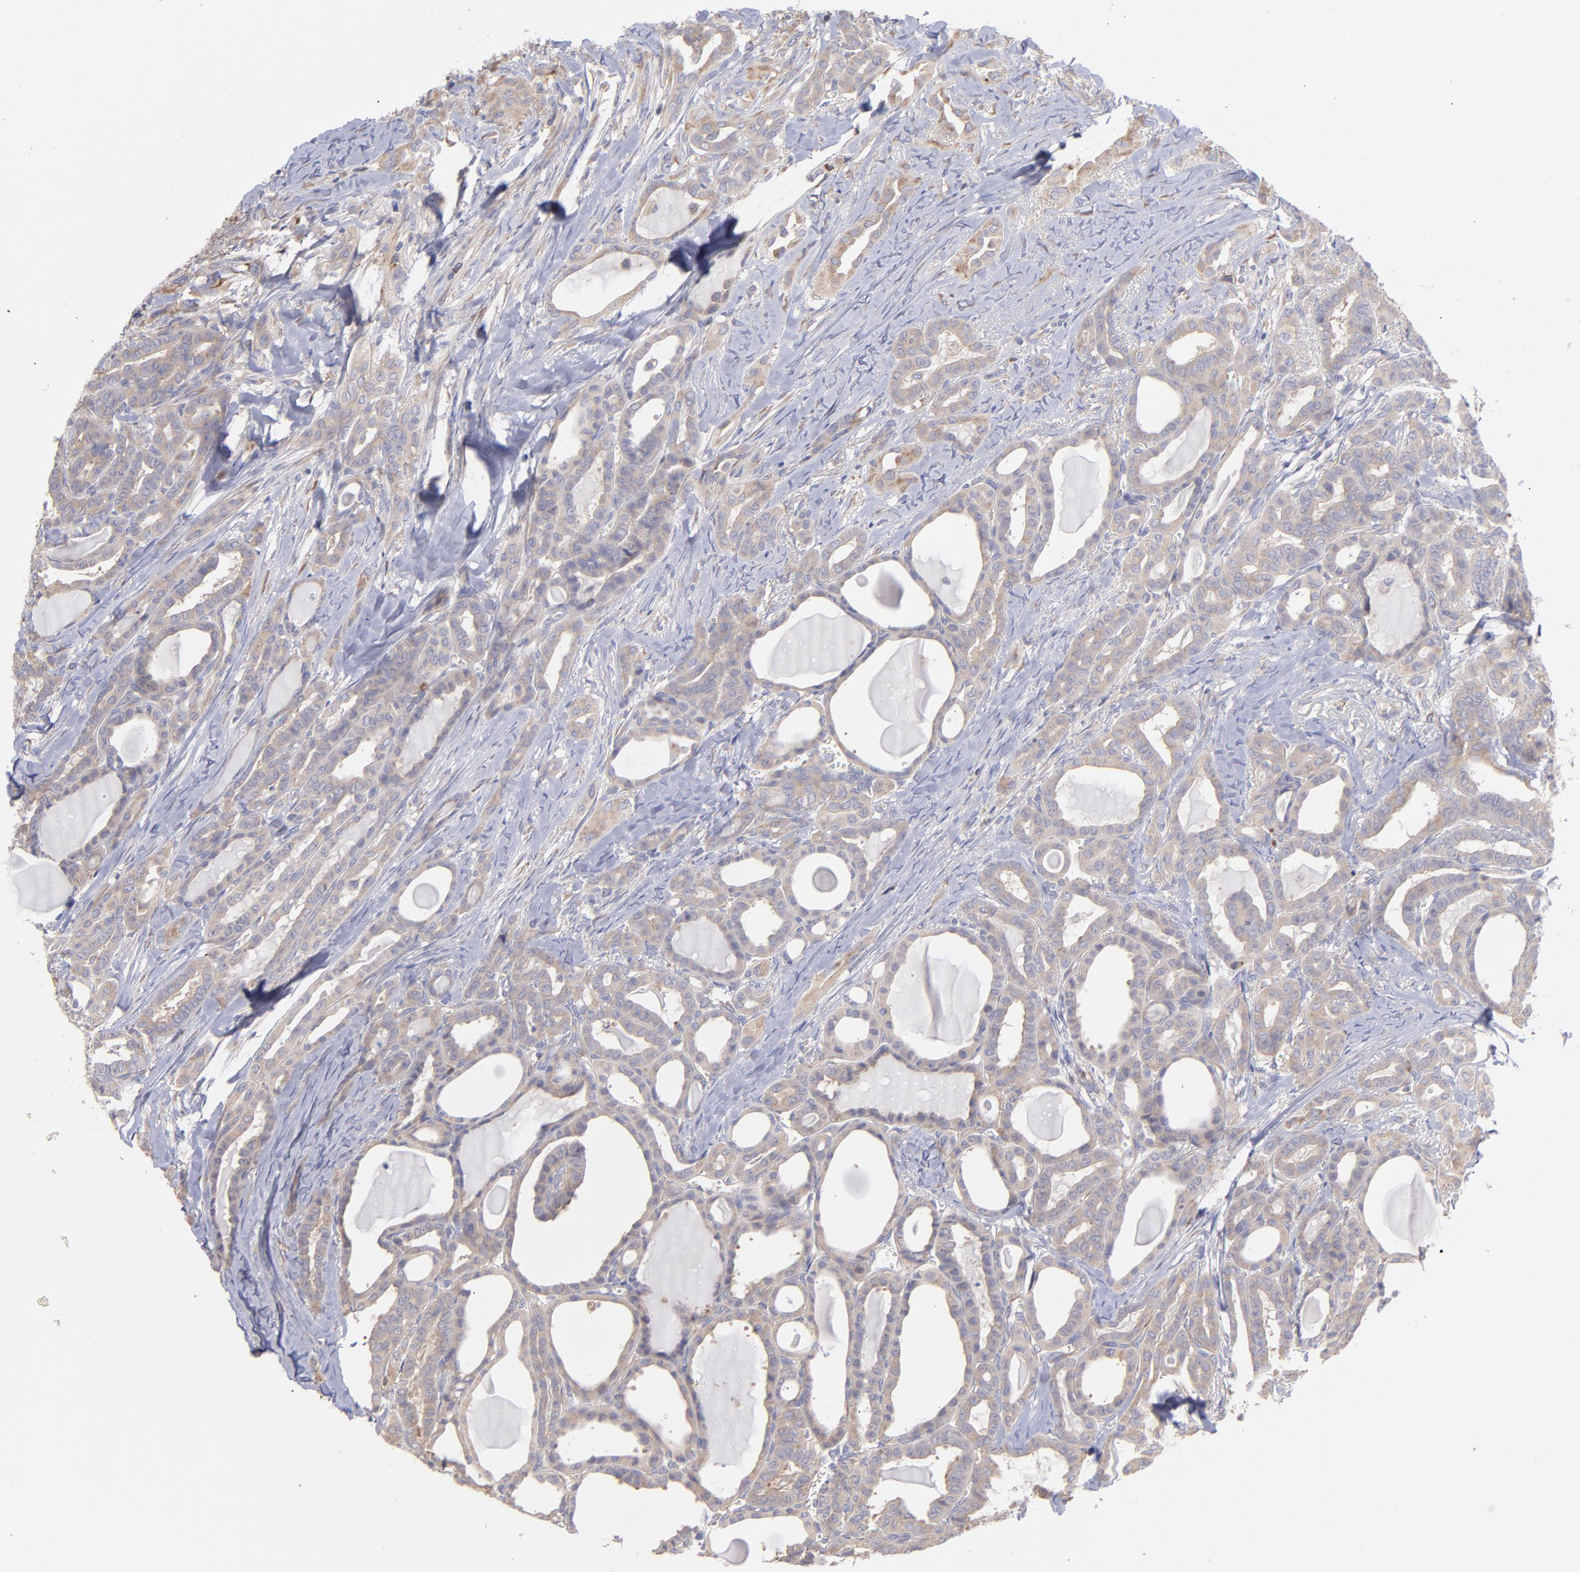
{"staining": {"intensity": "weak", "quantity": ">75%", "location": "cytoplasmic/membranous"}, "tissue": "thyroid cancer", "cell_type": "Tumor cells", "image_type": "cancer", "snomed": [{"axis": "morphology", "description": "Carcinoma, NOS"}, {"axis": "topography", "description": "Thyroid gland"}], "caption": "Carcinoma (thyroid) stained for a protein exhibits weak cytoplasmic/membranous positivity in tumor cells.", "gene": "RPLP0", "patient": {"sex": "female", "age": 91}}